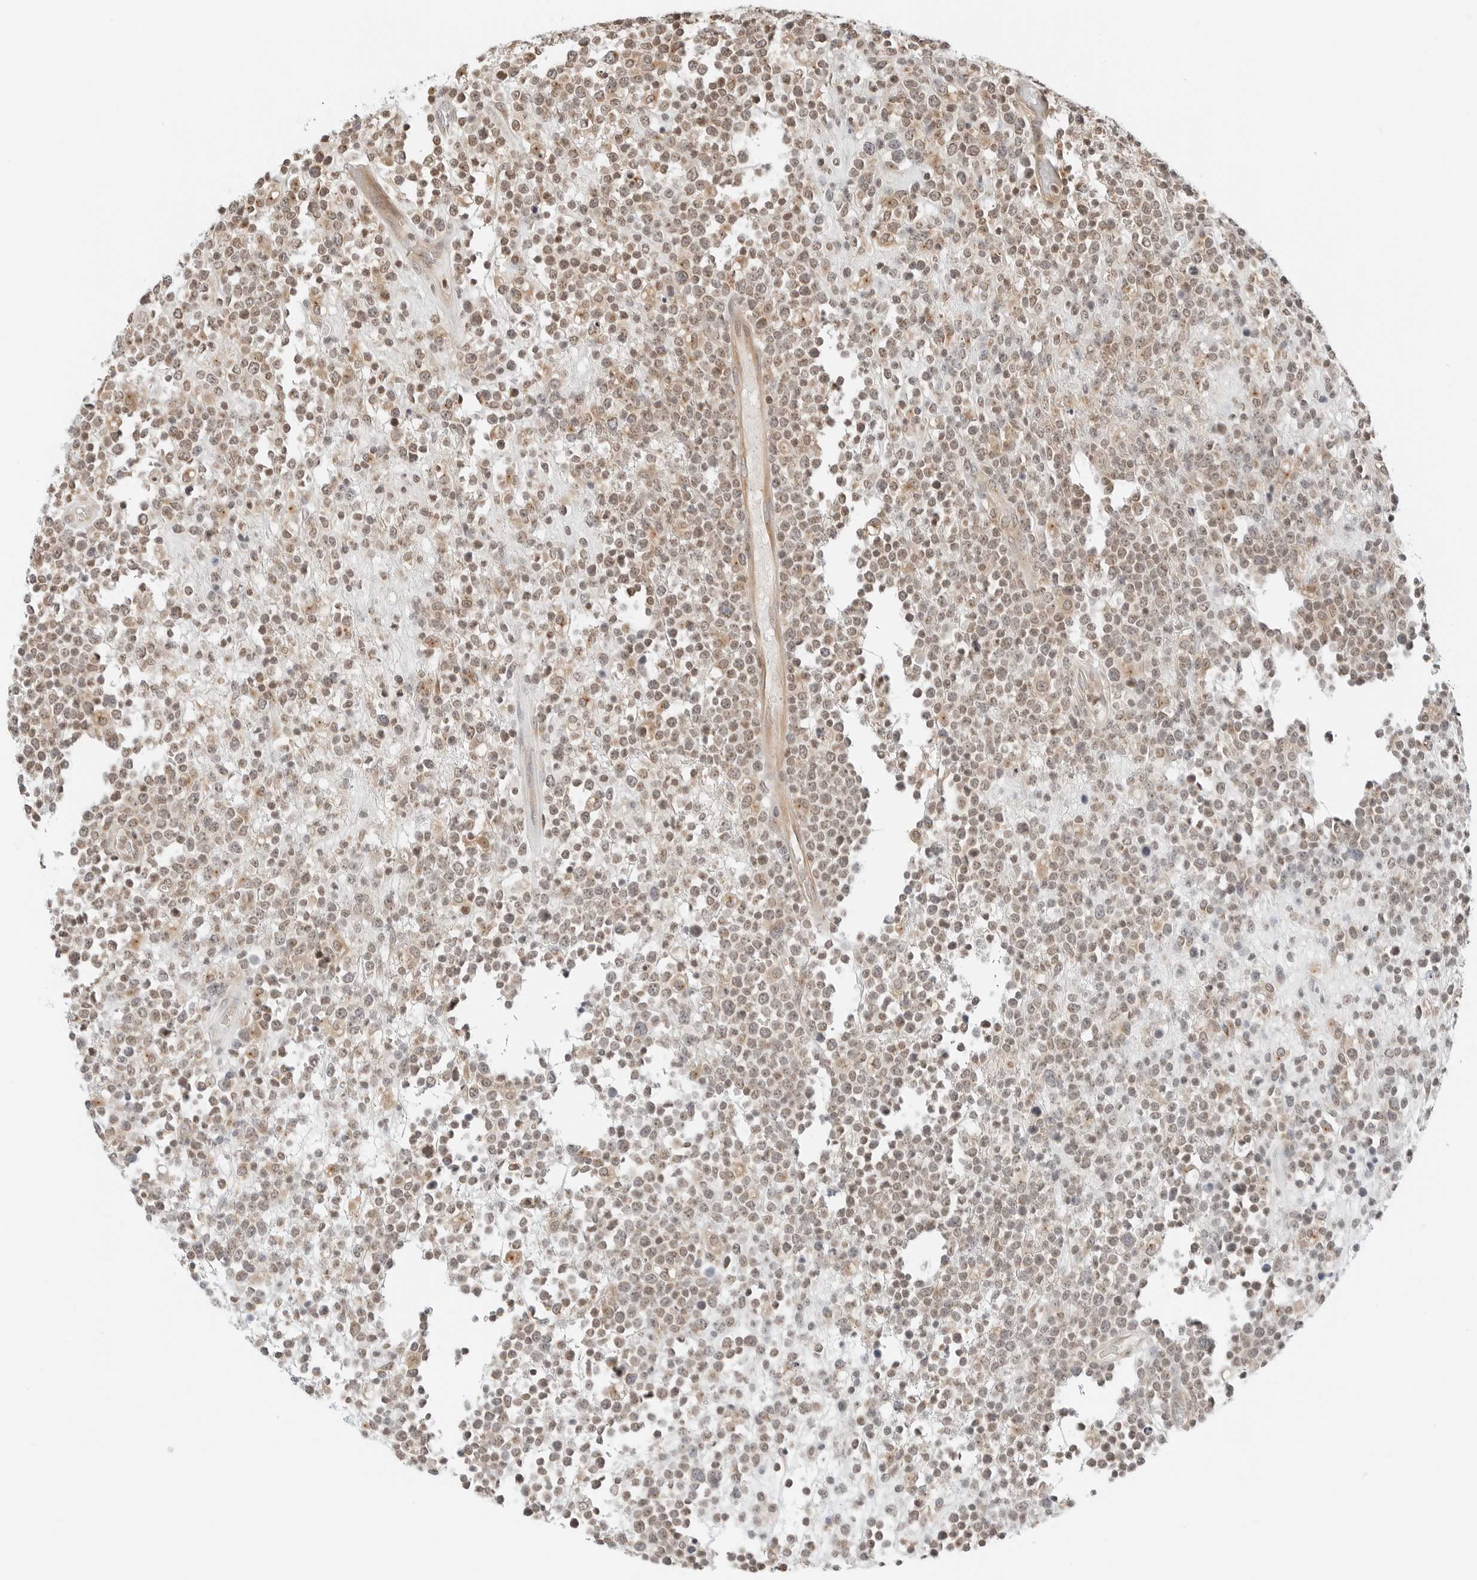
{"staining": {"intensity": "weak", "quantity": ">75%", "location": "cytoplasmic/membranous,nuclear"}, "tissue": "lymphoma", "cell_type": "Tumor cells", "image_type": "cancer", "snomed": [{"axis": "morphology", "description": "Malignant lymphoma, non-Hodgkin's type, High grade"}, {"axis": "topography", "description": "Colon"}], "caption": "Immunohistochemical staining of human high-grade malignant lymphoma, non-Hodgkin's type shows low levels of weak cytoplasmic/membranous and nuclear staining in about >75% of tumor cells. The staining was performed using DAB to visualize the protein expression in brown, while the nuclei were stained in blue with hematoxylin (Magnification: 20x).", "gene": "IQCC", "patient": {"sex": "female", "age": 53}}